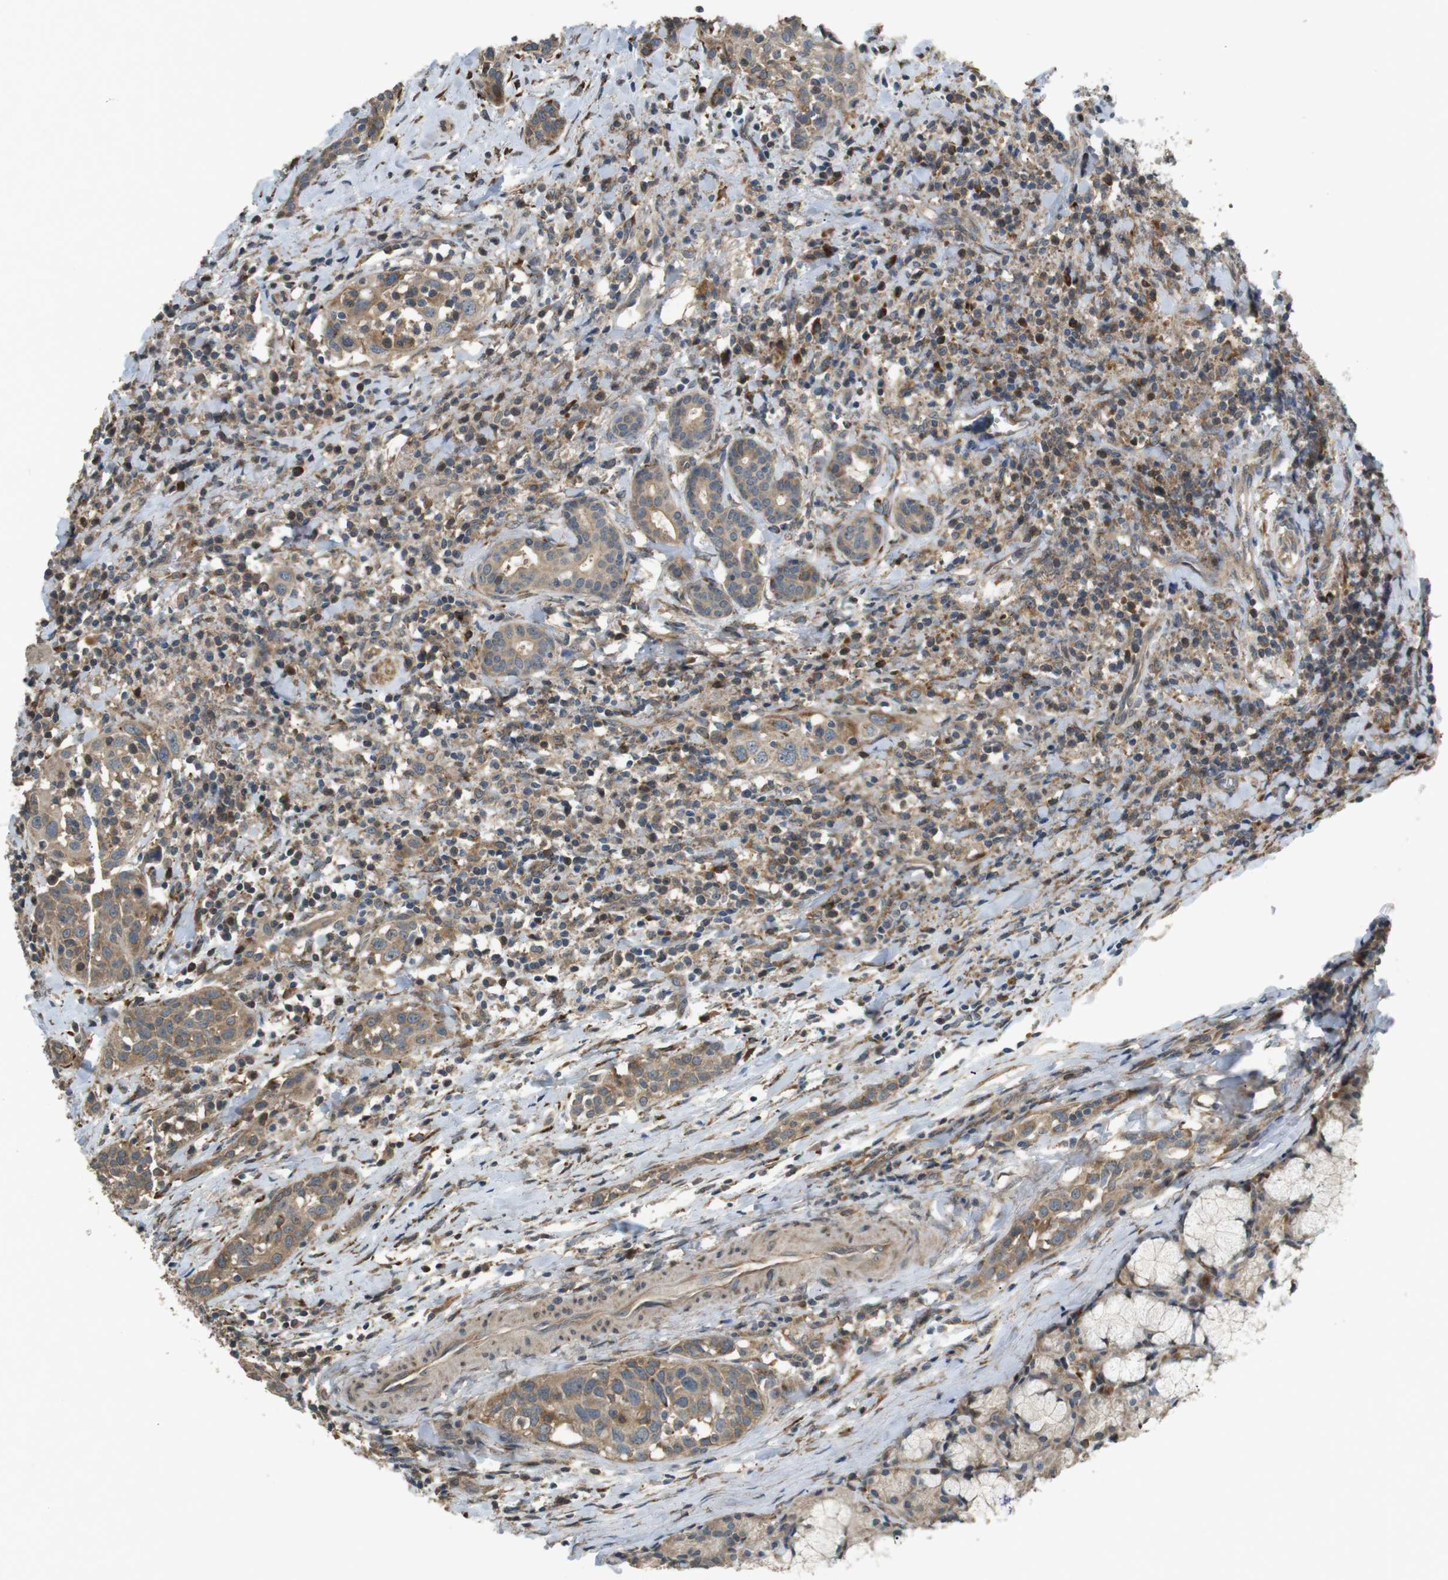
{"staining": {"intensity": "moderate", "quantity": ">75%", "location": "cytoplasmic/membranous"}, "tissue": "head and neck cancer", "cell_type": "Tumor cells", "image_type": "cancer", "snomed": [{"axis": "morphology", "description": "Squamous cell carcinoma, NOS"}, {"axis": "topography", "description": "Oral tissue"}, {"axis": "topography", "description": "Head-Neck"}], "caption": "This histopathology image reveals immunohistochemistry staining of human head and neck squamous cell carcinoma, with medium moderate cytoplasmic/membranous expression in about >75% of tumor cells.", "gene": "ARHGAP24", "patient": {"sex": "female", "age": 50}}